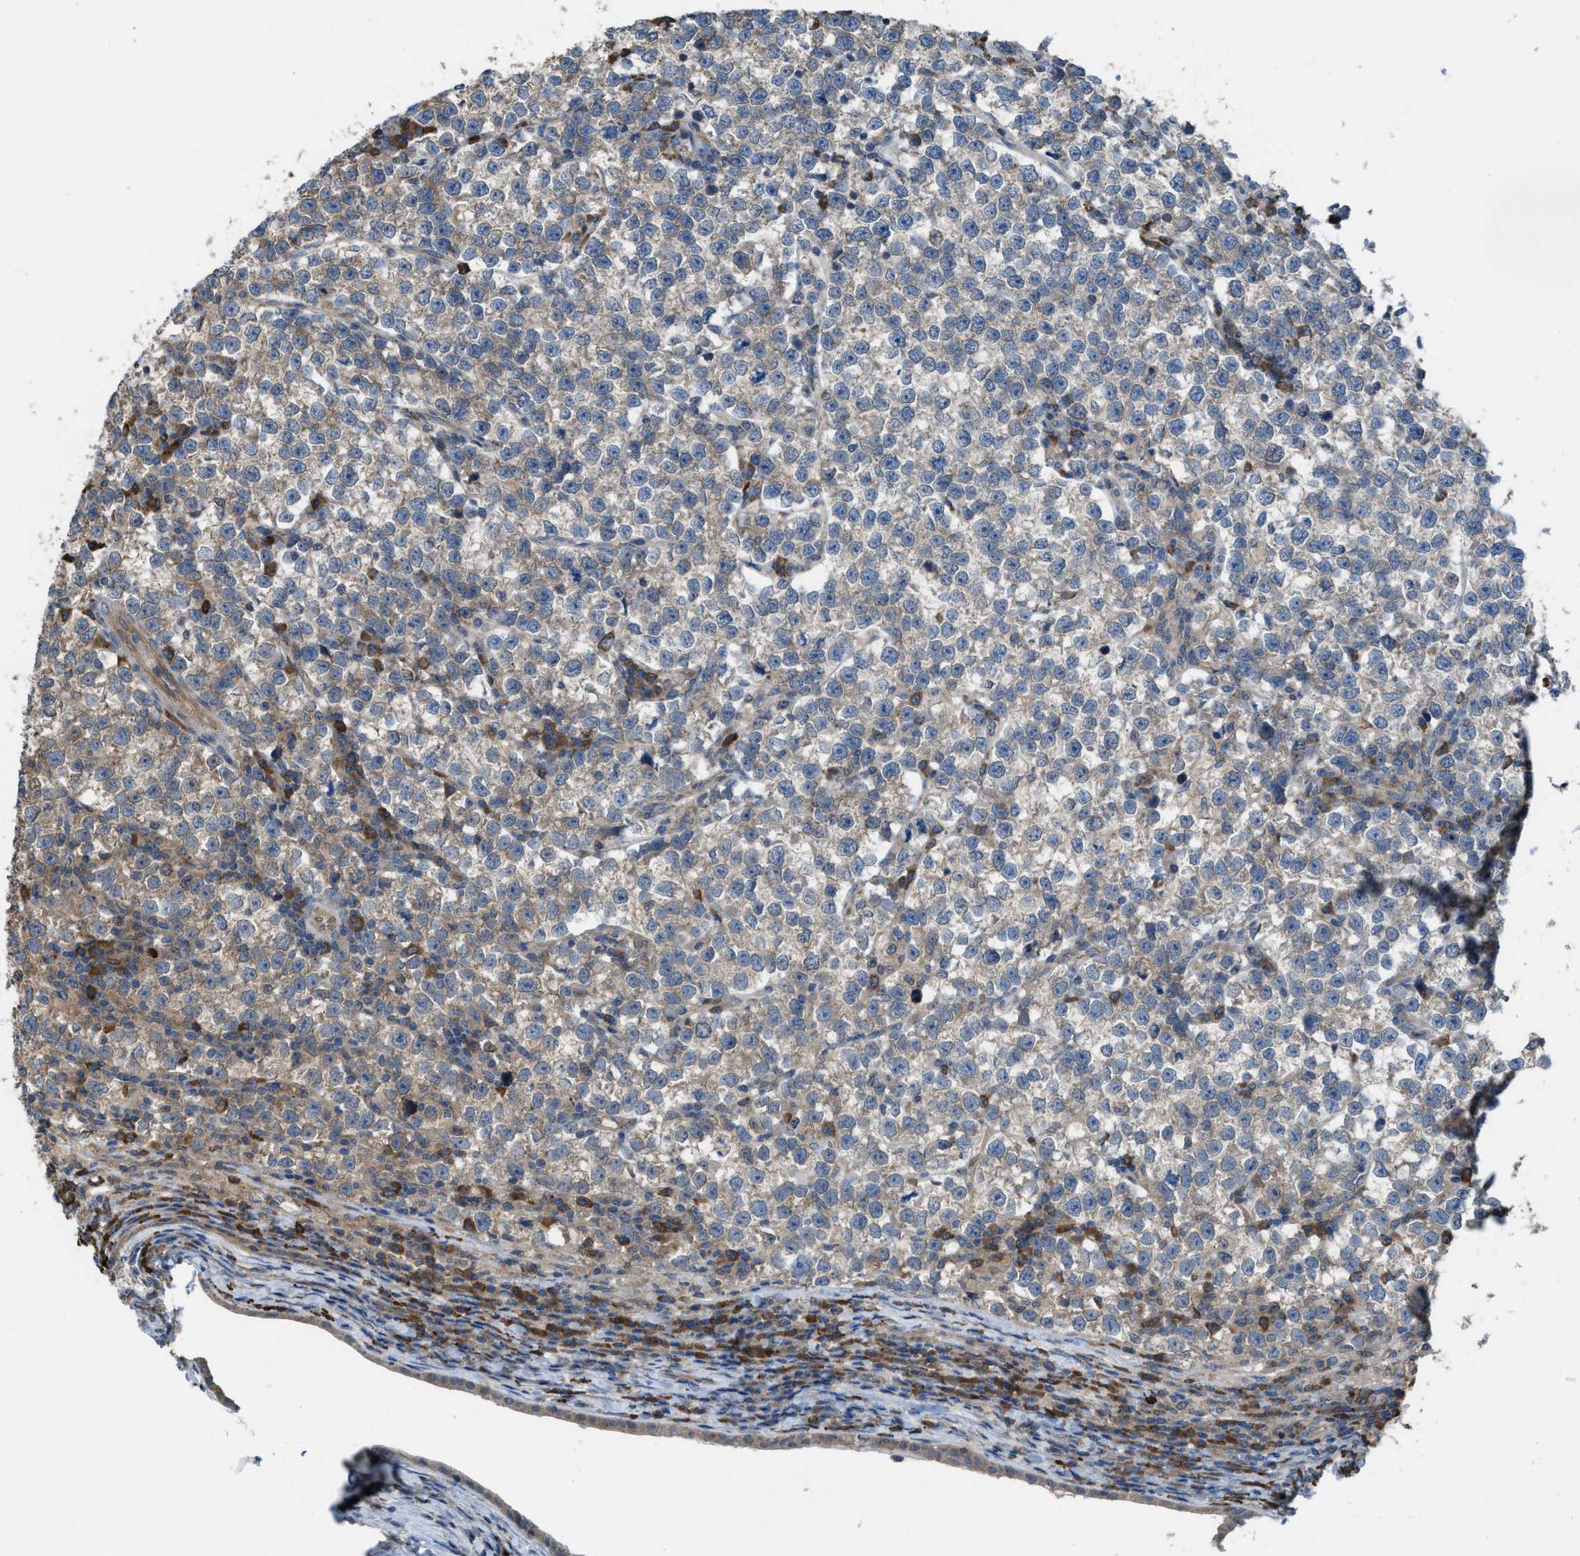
{"staining": {"intensity": "weak", "quantity": "25%-75%", "location": "cytoplasmic/membranous"}, "tissue": "testis cancer", "cell_type": "Tumor cells", "image_type": "cancer", "snomed": [{"axis": "morphology", "description": "Normal tissue, NOS"}, {"axis": "morphology", "description": "Seminoma, NOS"}, {"axis": "topography", "description": "Testis"}], "caption": "Human testis seminoma stained with a protein marker displays weak staining in tumor cells.", "gene": "PLAA", "patient": {"sex": "male", "age": 43}}